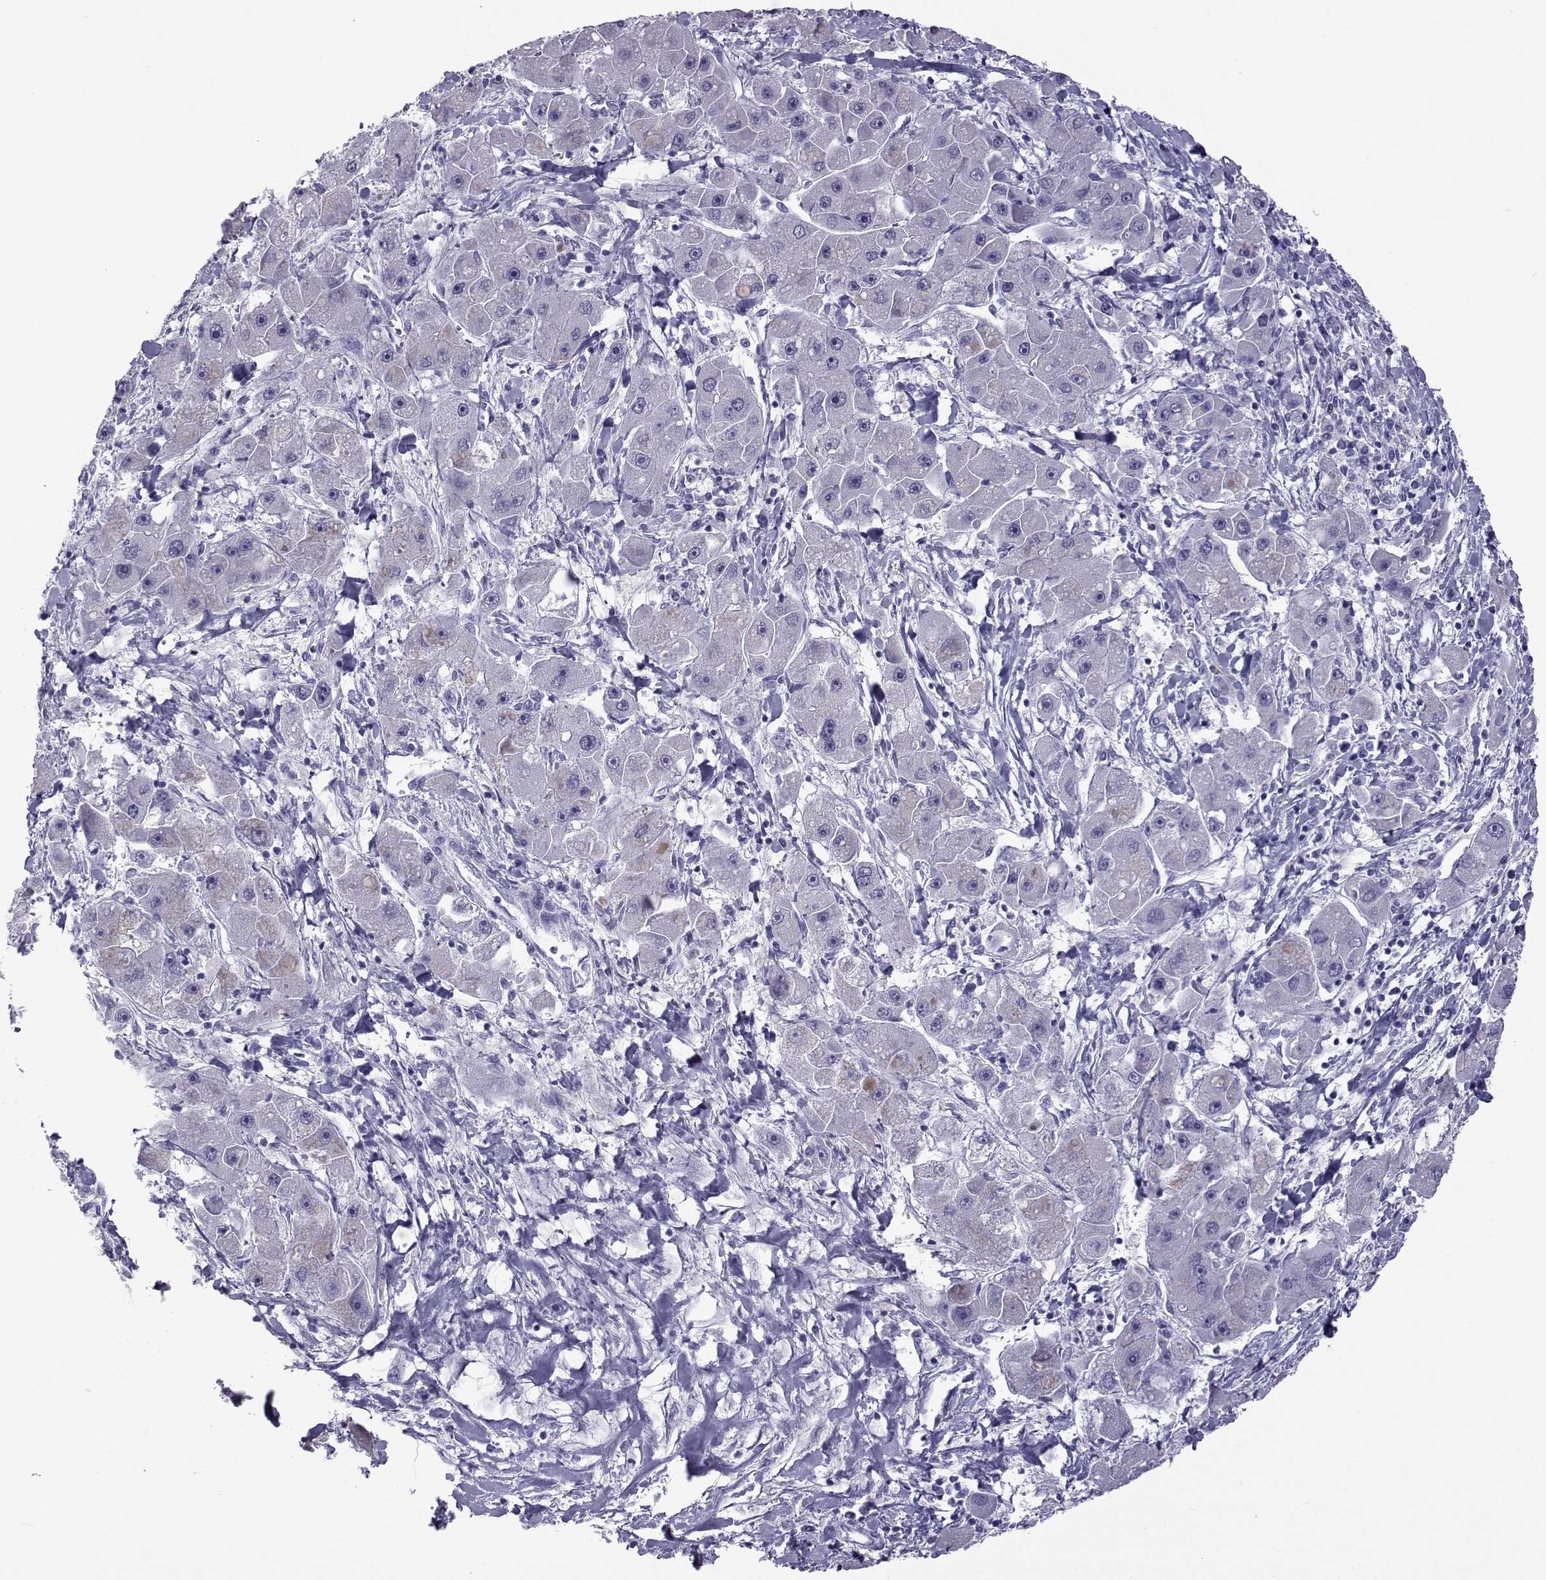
{"staining": {"intensity": "negative", "quantity": "none", "location": "none"}, "tissue": "liver cancer", "cell_type": "Tumor cells", "image_type": "cancer", "snomed": [{"axis": "morphology", "description": "Carcinoma, Hepatocellular, NOS"}, {"axis": "topography", "description": "Liver"}], "caption": "A photomicrograph of human liver cancer is negative for staining in tumor cells. (Brightfield microscopy of DAB (3,3'-diaminobenzidine) immunohistochemistry at high magnification).", "gene": "COL22A1", "patient": {"sex": "male", "age": 24}}